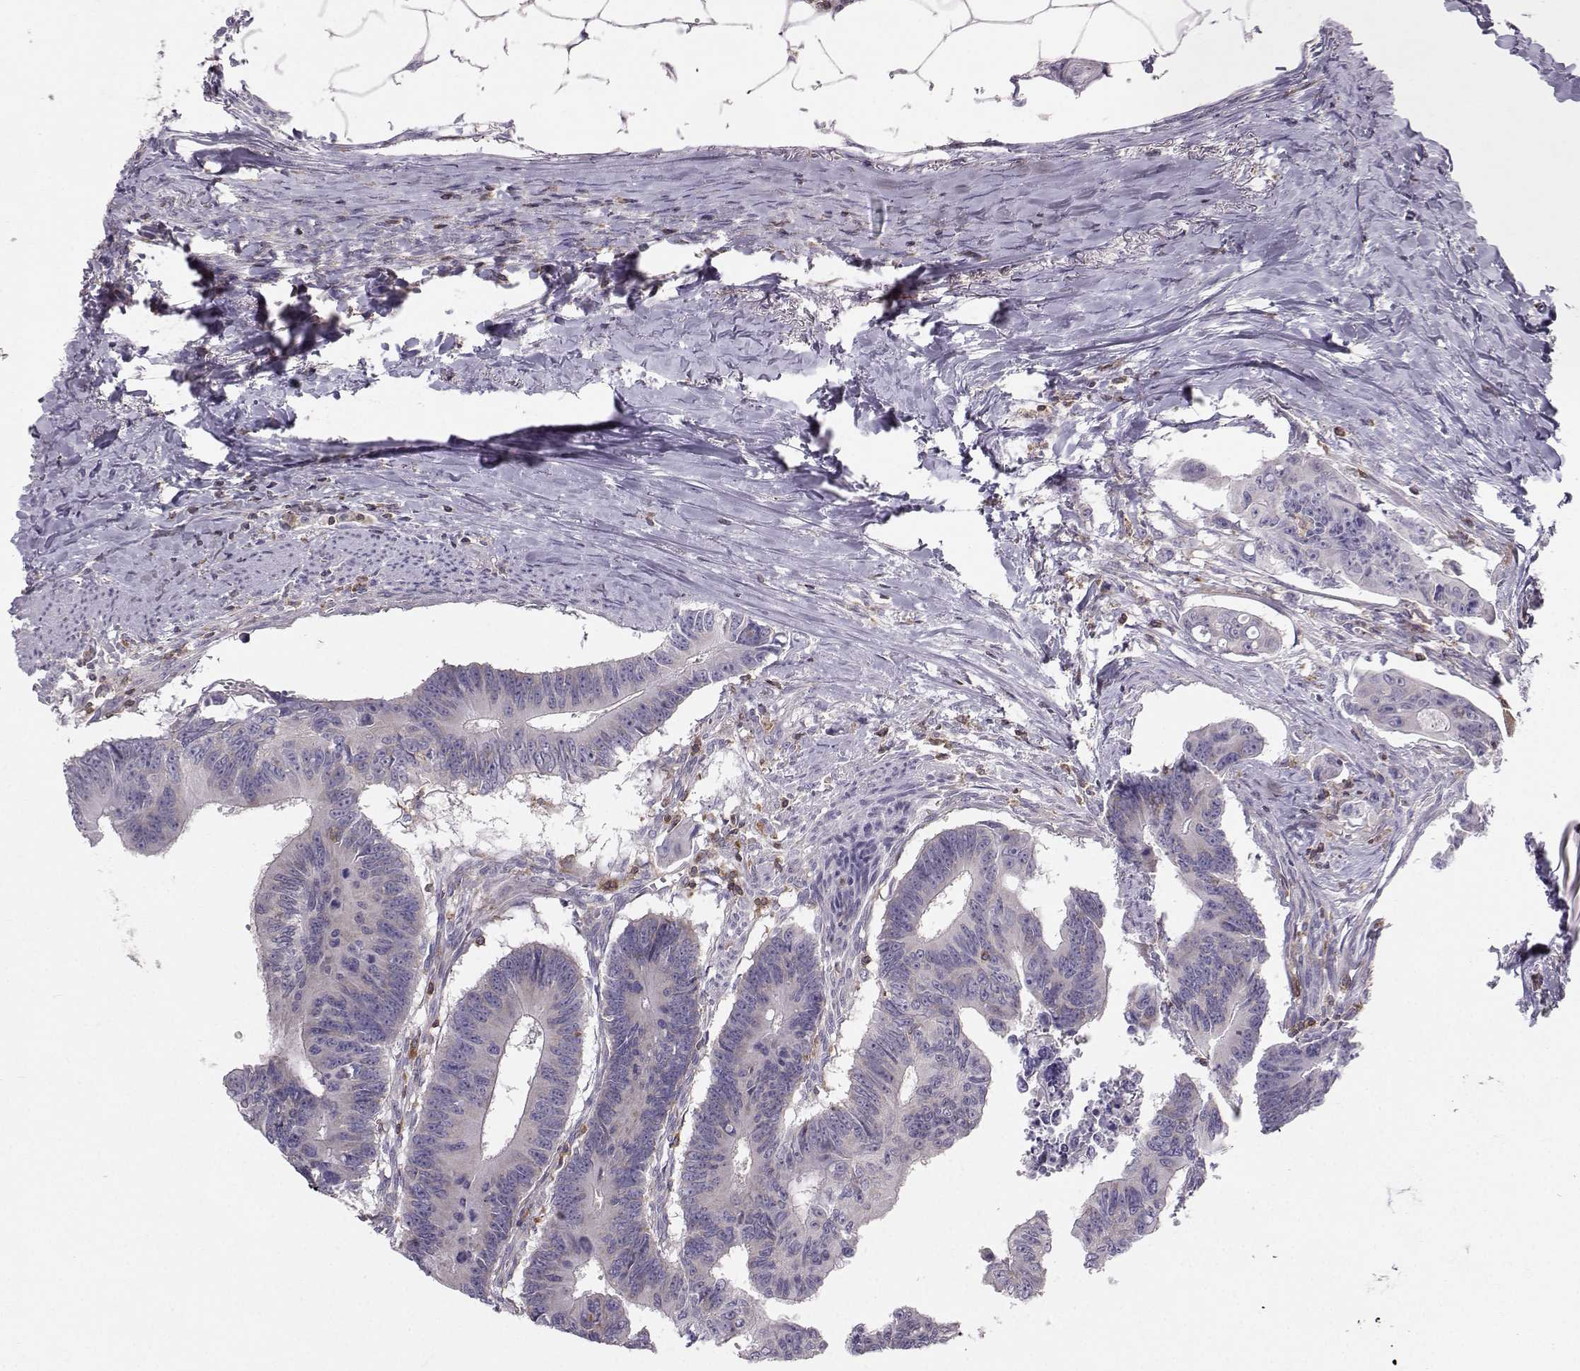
{"staining": {"intensity": "negative", "quantity": "none", "location": "none"}, "tissue": "colorectal cancer", "cell_type": "Tumor cells", "image_type": "cancer", "snomed": [{"axis": "morphology", "description": "Adenocarcinoma, NOS"}, {"axis": "topography", "description": "Colon"}], "caption": "Immunohistochemistry (IHC) photomicrograph of neoplastic tissue: human adenocarcinoma (colorectal) stained with DAB (3,3'-diaminobenzidine) shows no significant protein expression in tumor cells.", "gene": "ZBTB32", "patient": {"sex": "male", "age": 70}}